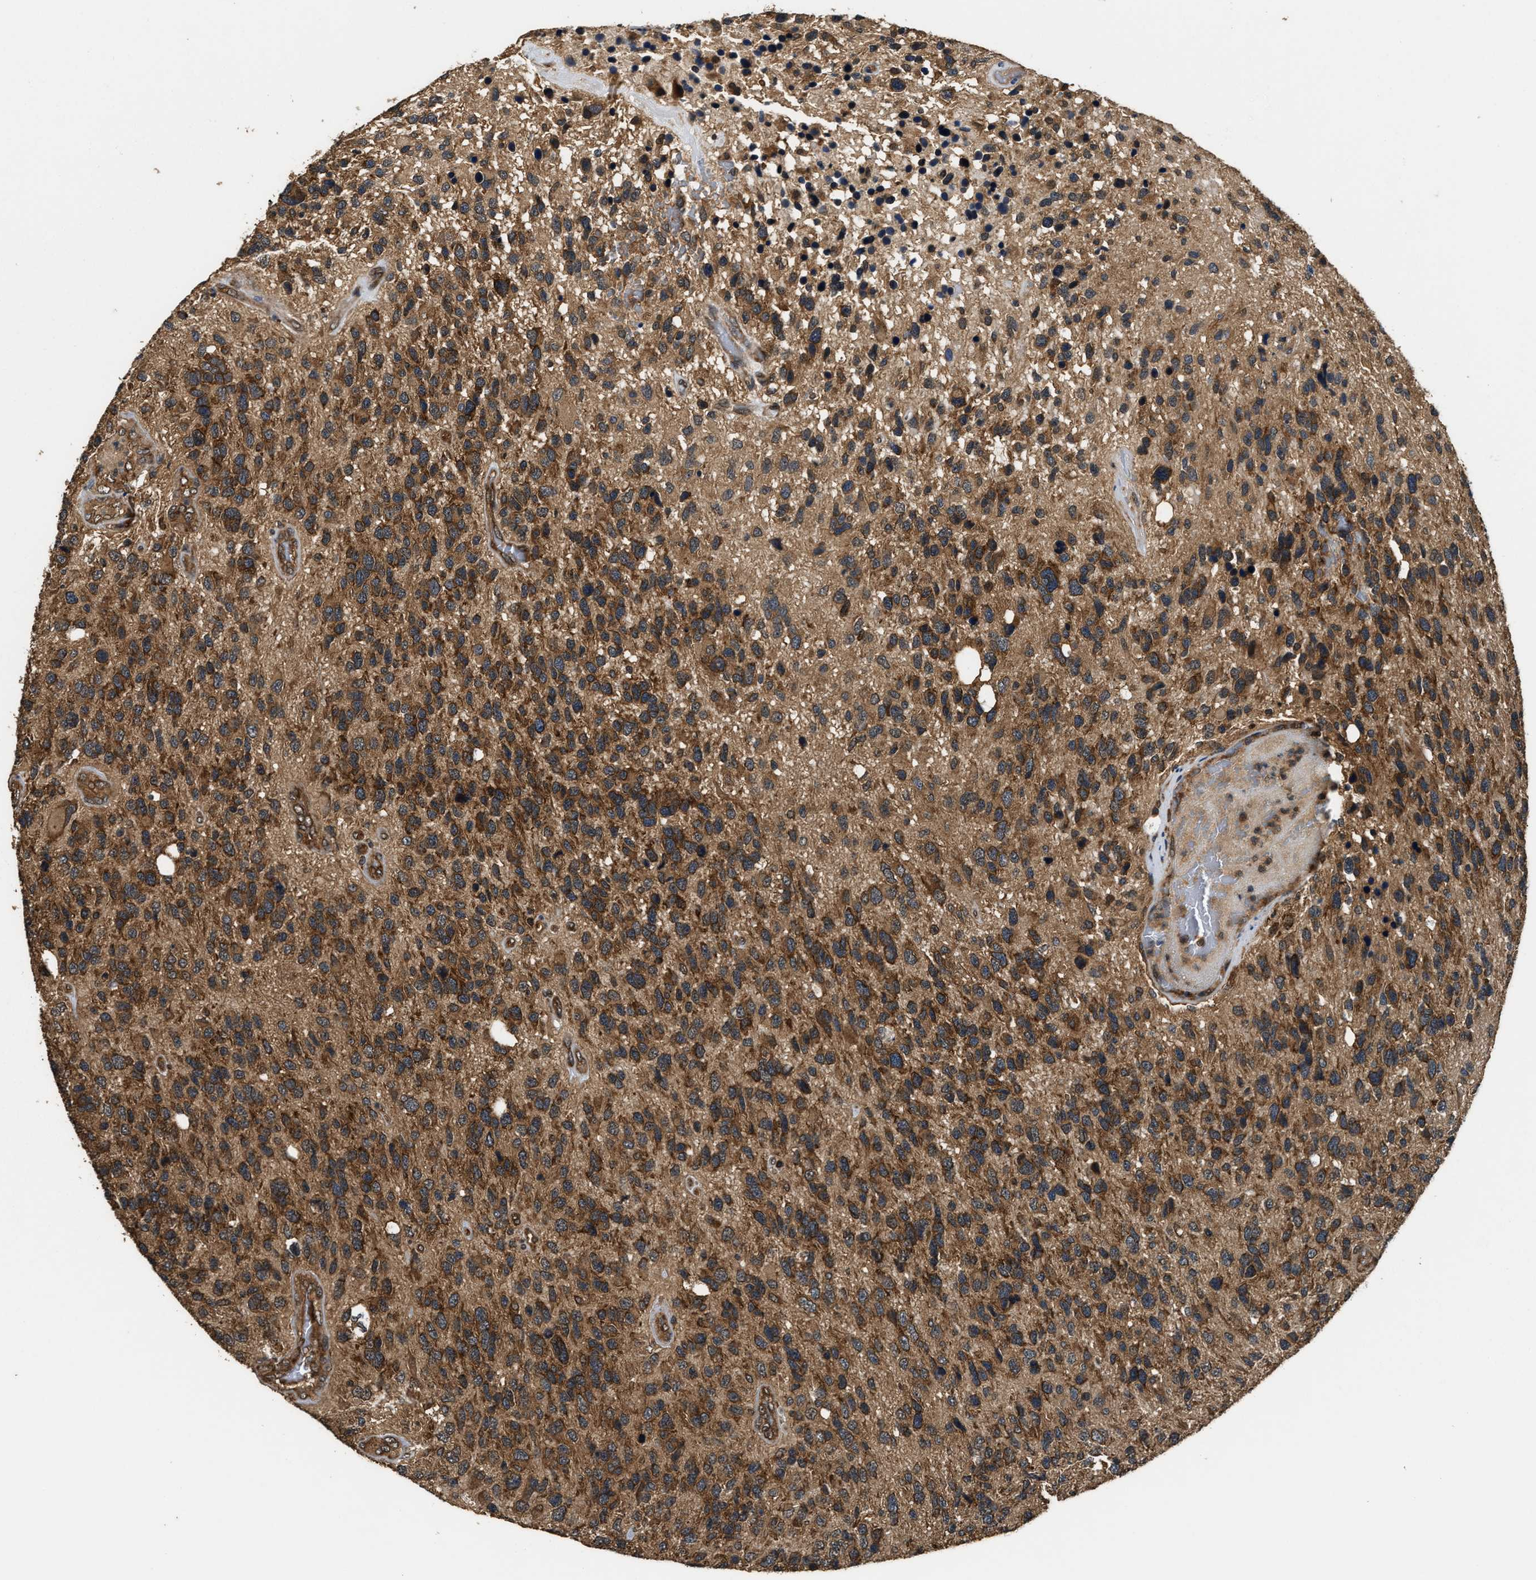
{"staining": {"intensity": "strong", "quantity": ">75%", "location": "cytoplasmic/membranous"}, "tissue": "glioma", "cell_type": "Tumor cells", "image_type": "cancer", "snomed": [{"axis": "morphology", "description": "Glioma, malignant, High grade"}, {"axis": "topography", "description": "Brain"}], "caption": "Glioma stained for a protein (brown) shows strong cytoplasmic/membranous positive expression in about >75% of tumor cells.", "gene": "DNAJC2", "patient": {"sex": "female", "age": 58}}